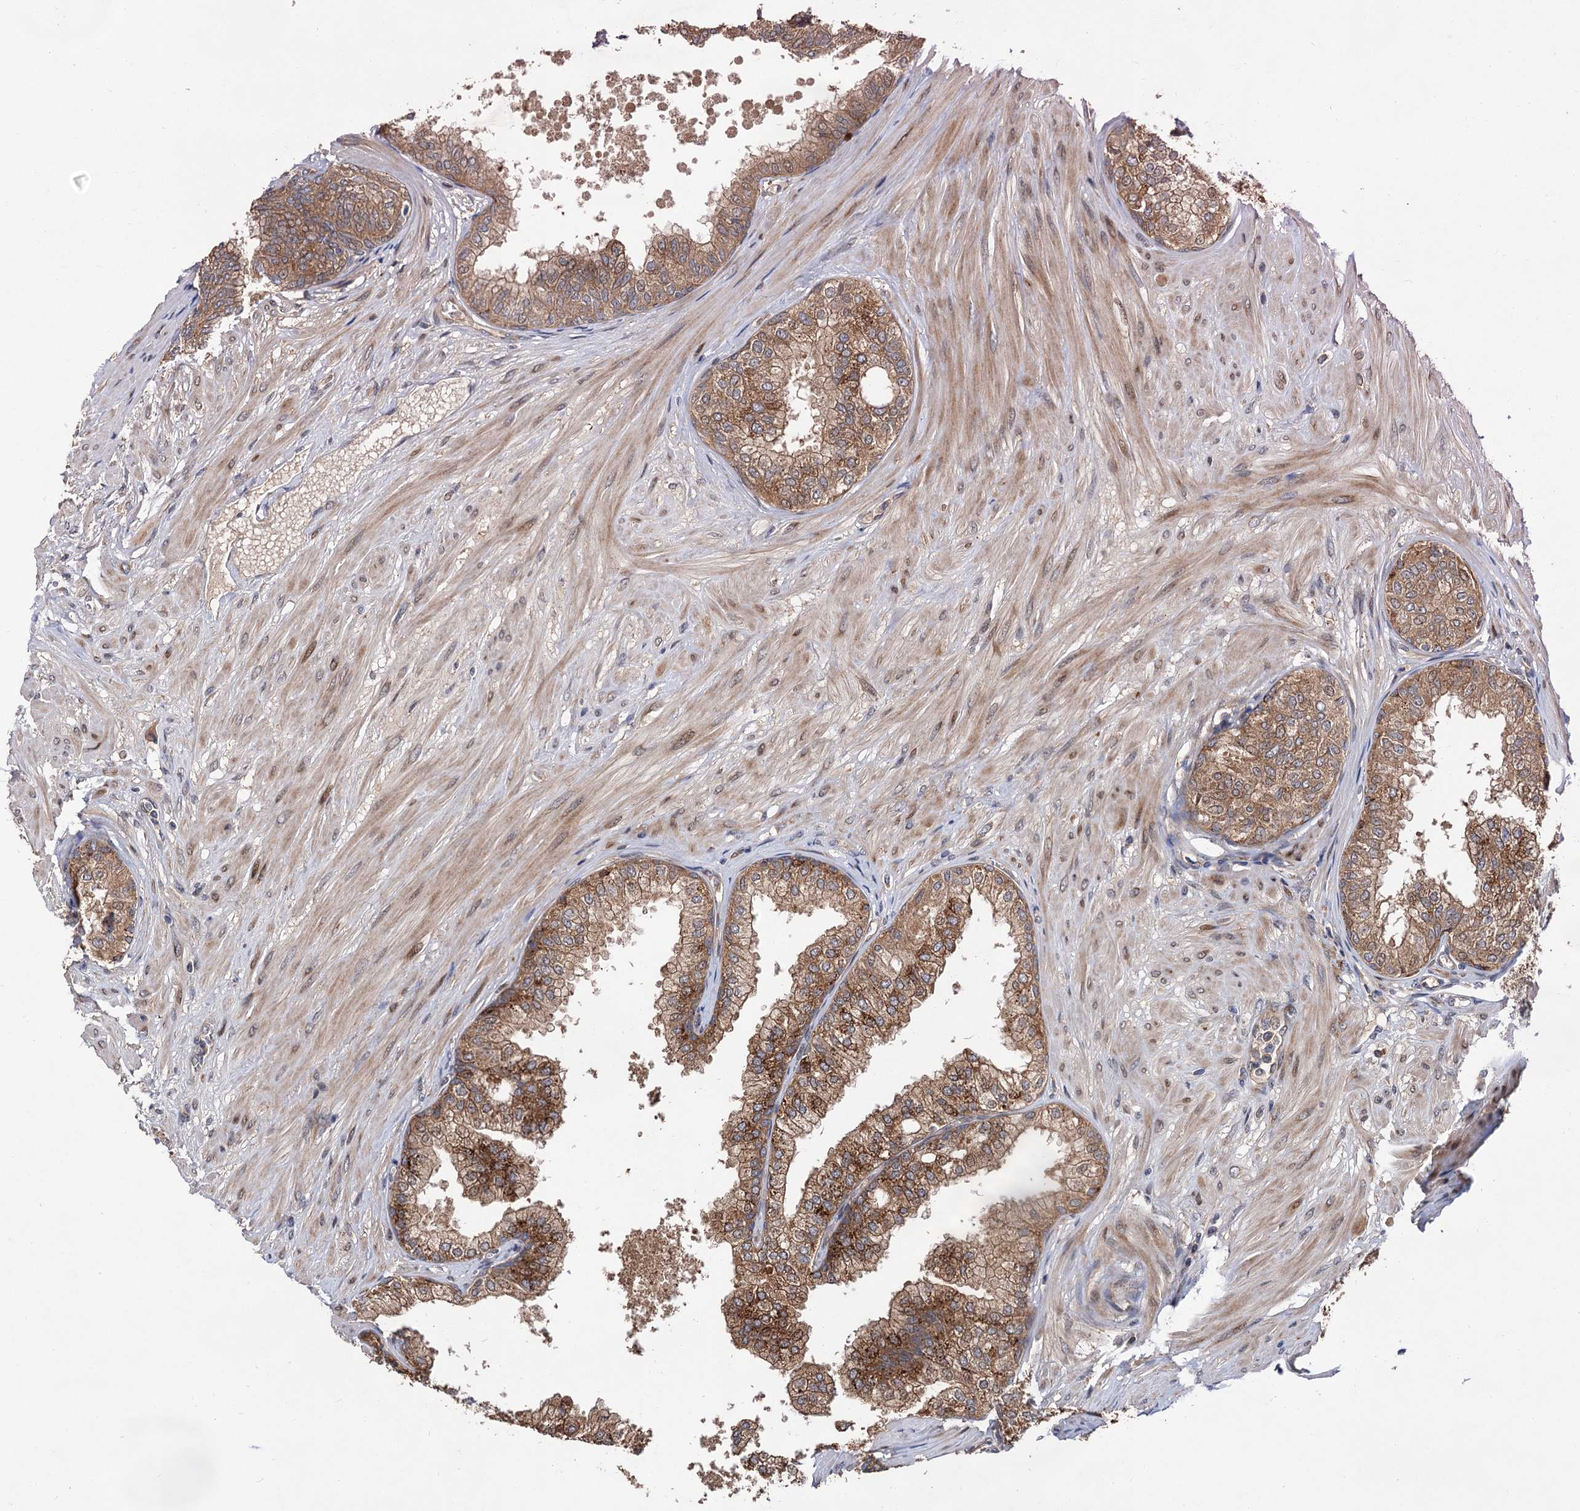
{"staining": {"intensity": "strong", "quantity": ">75%", "location": "cytoplasmic/membranous"}, "tissue": "prostate", "cell_type": "Glandular cells", "image_type": "normal", "snomed": [{"axis": "morphology", "description": "Normal tissue, NOS"}, {"axis": "topography", "description": "Prostate"}], "caption": "A micrograph of human prostate stained for a protein exhibits strong cytoplasmic/membranous brown staining in glandular cells. The staining is performed using DAB brown chromogen to label protein expression. The nuclei are counter-stained blue using hematoxylin.", "gene": "NAA25", "patient": {"sex": "male", "age": 60}}